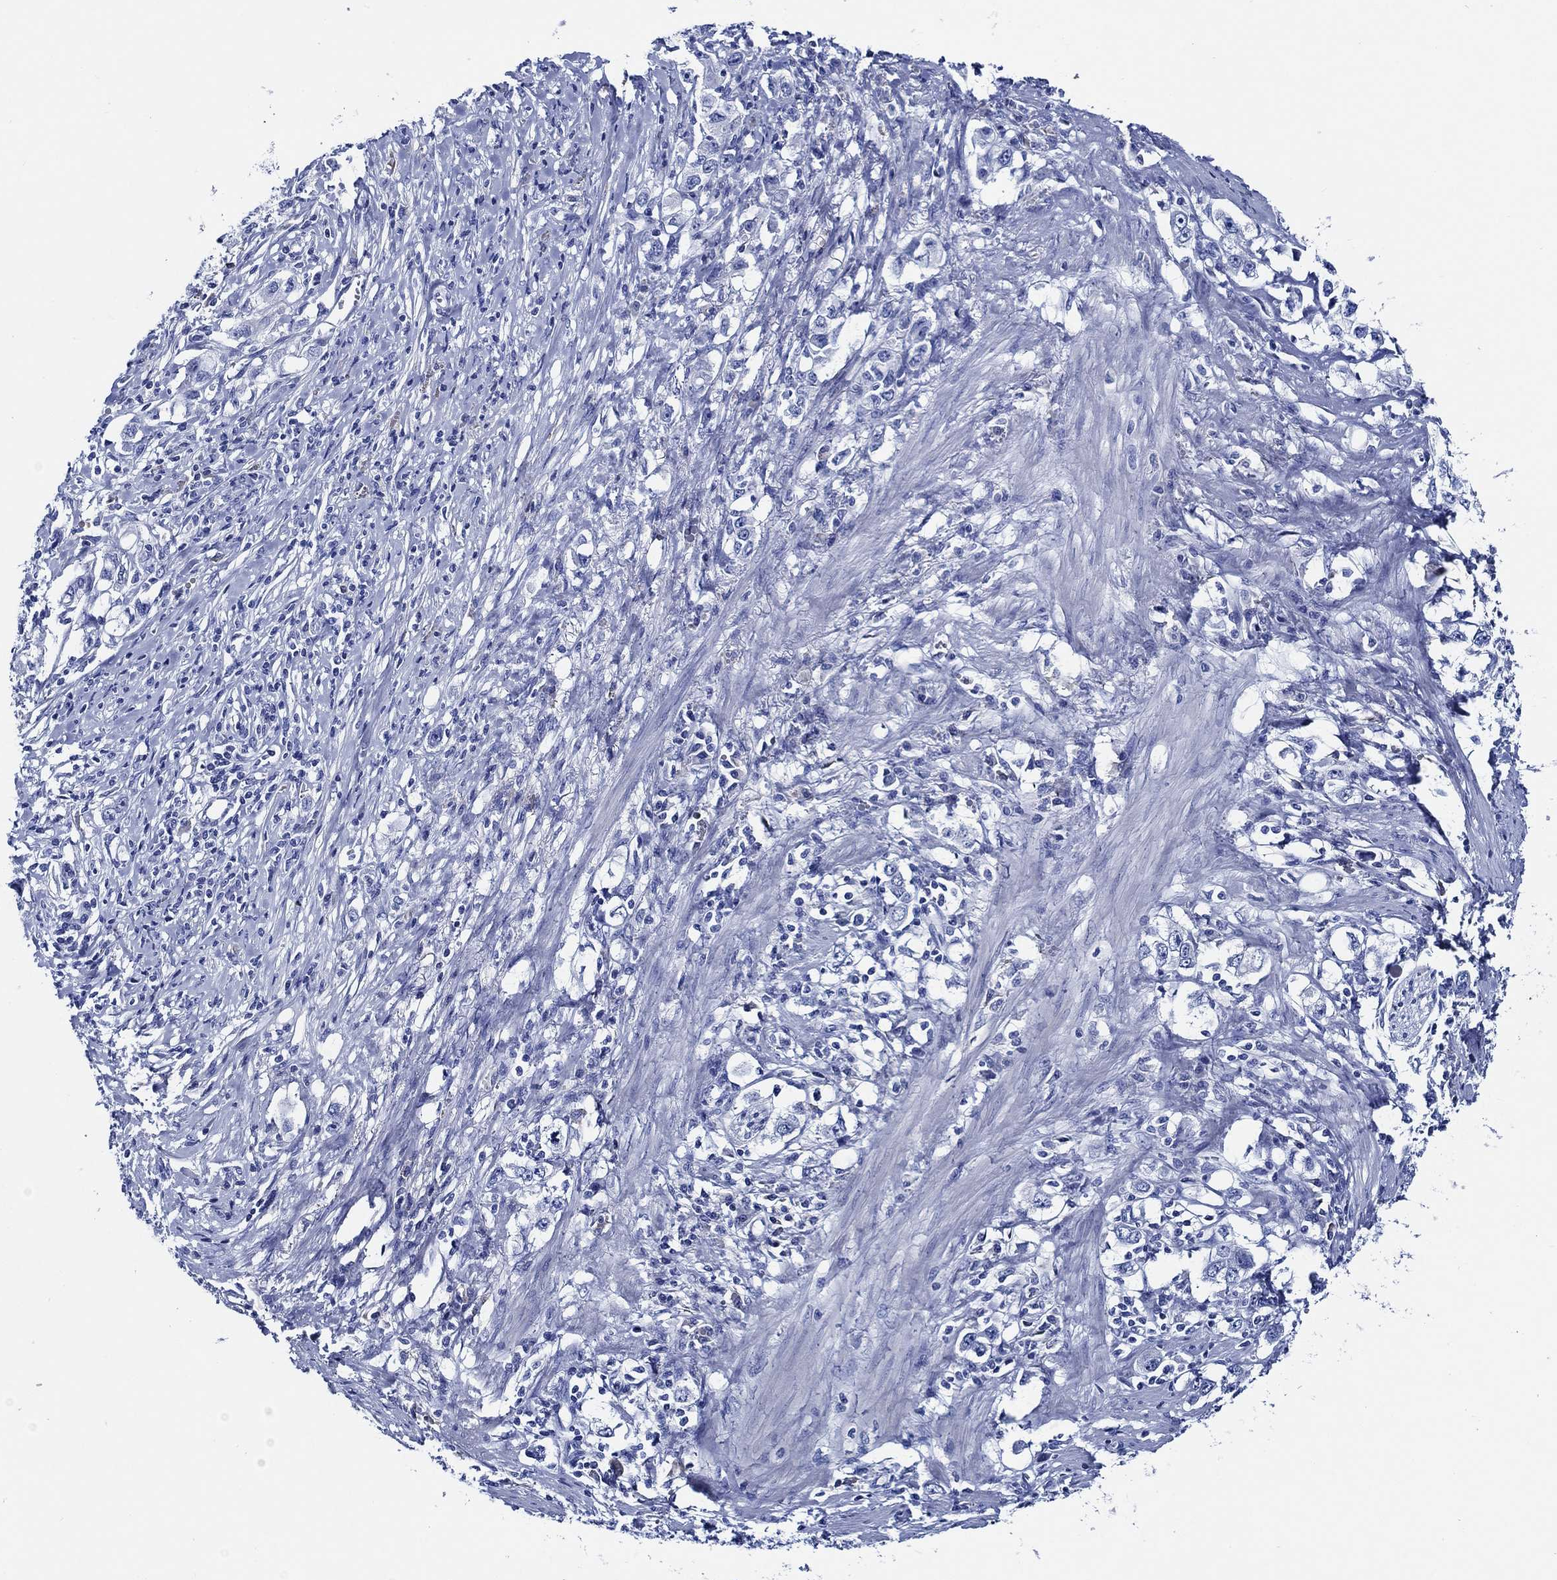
{"staining": {"intensity": "negative", "quantity": "none", "location": "none"}, "tissue": "stomach cancer", "cell_type": "Tumor cells", "image_type": "cancer", "snomed": [{"axis": "morphology", "description": "Adenocarcinoma, NOS"}, {"axis": "topography", "description": "Stomach, lower"}], "caption": "Immunohistochemistry micrograph of human adenocarcinoma (stomach) stained for a protein (brown), which reveals no positivity in tumor cells. (DAB IHC with hematoxylin counter stain).", "gene": "WDR62", "patient": {"sex": "female", "age": 72}}